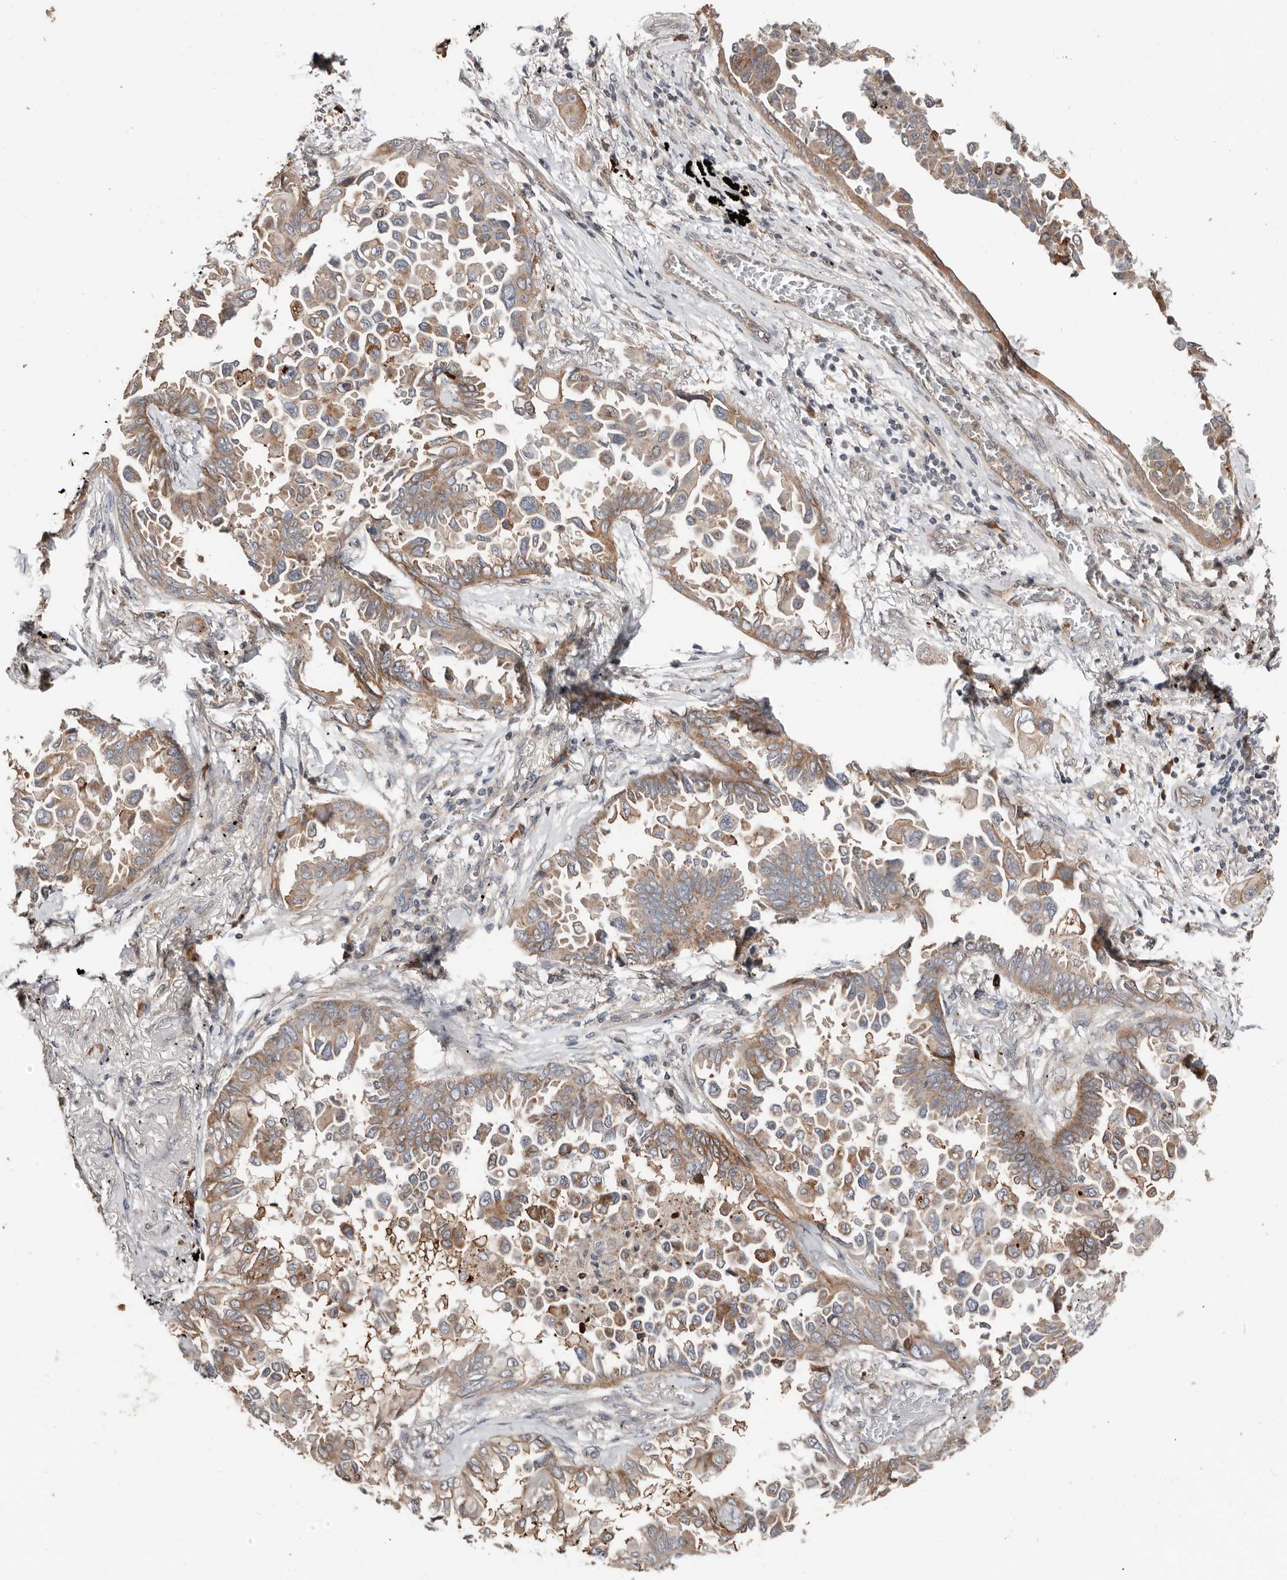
{"staining": {"intensity": "moderate", "quantity": ">75%", "location": "cytoplasmic/membranous"}, "tissue": "lung cancer", "cell_type": "Tumor cells", "image_type": "cancer", "snomed": [{"axis": "morphology", "description": "Adenocarcinoma, NOS"}, {"axis": "topography", "description": "Lung"}], "caption": "Brown immunohistochemical staining in human lung cancer (adenocarcinoma) displays moderate cytoplasmic/membranous expression in about >75% of tumor cells.", "gene": "SMYD4", "patient": {"sex": "female", "age": 67}}